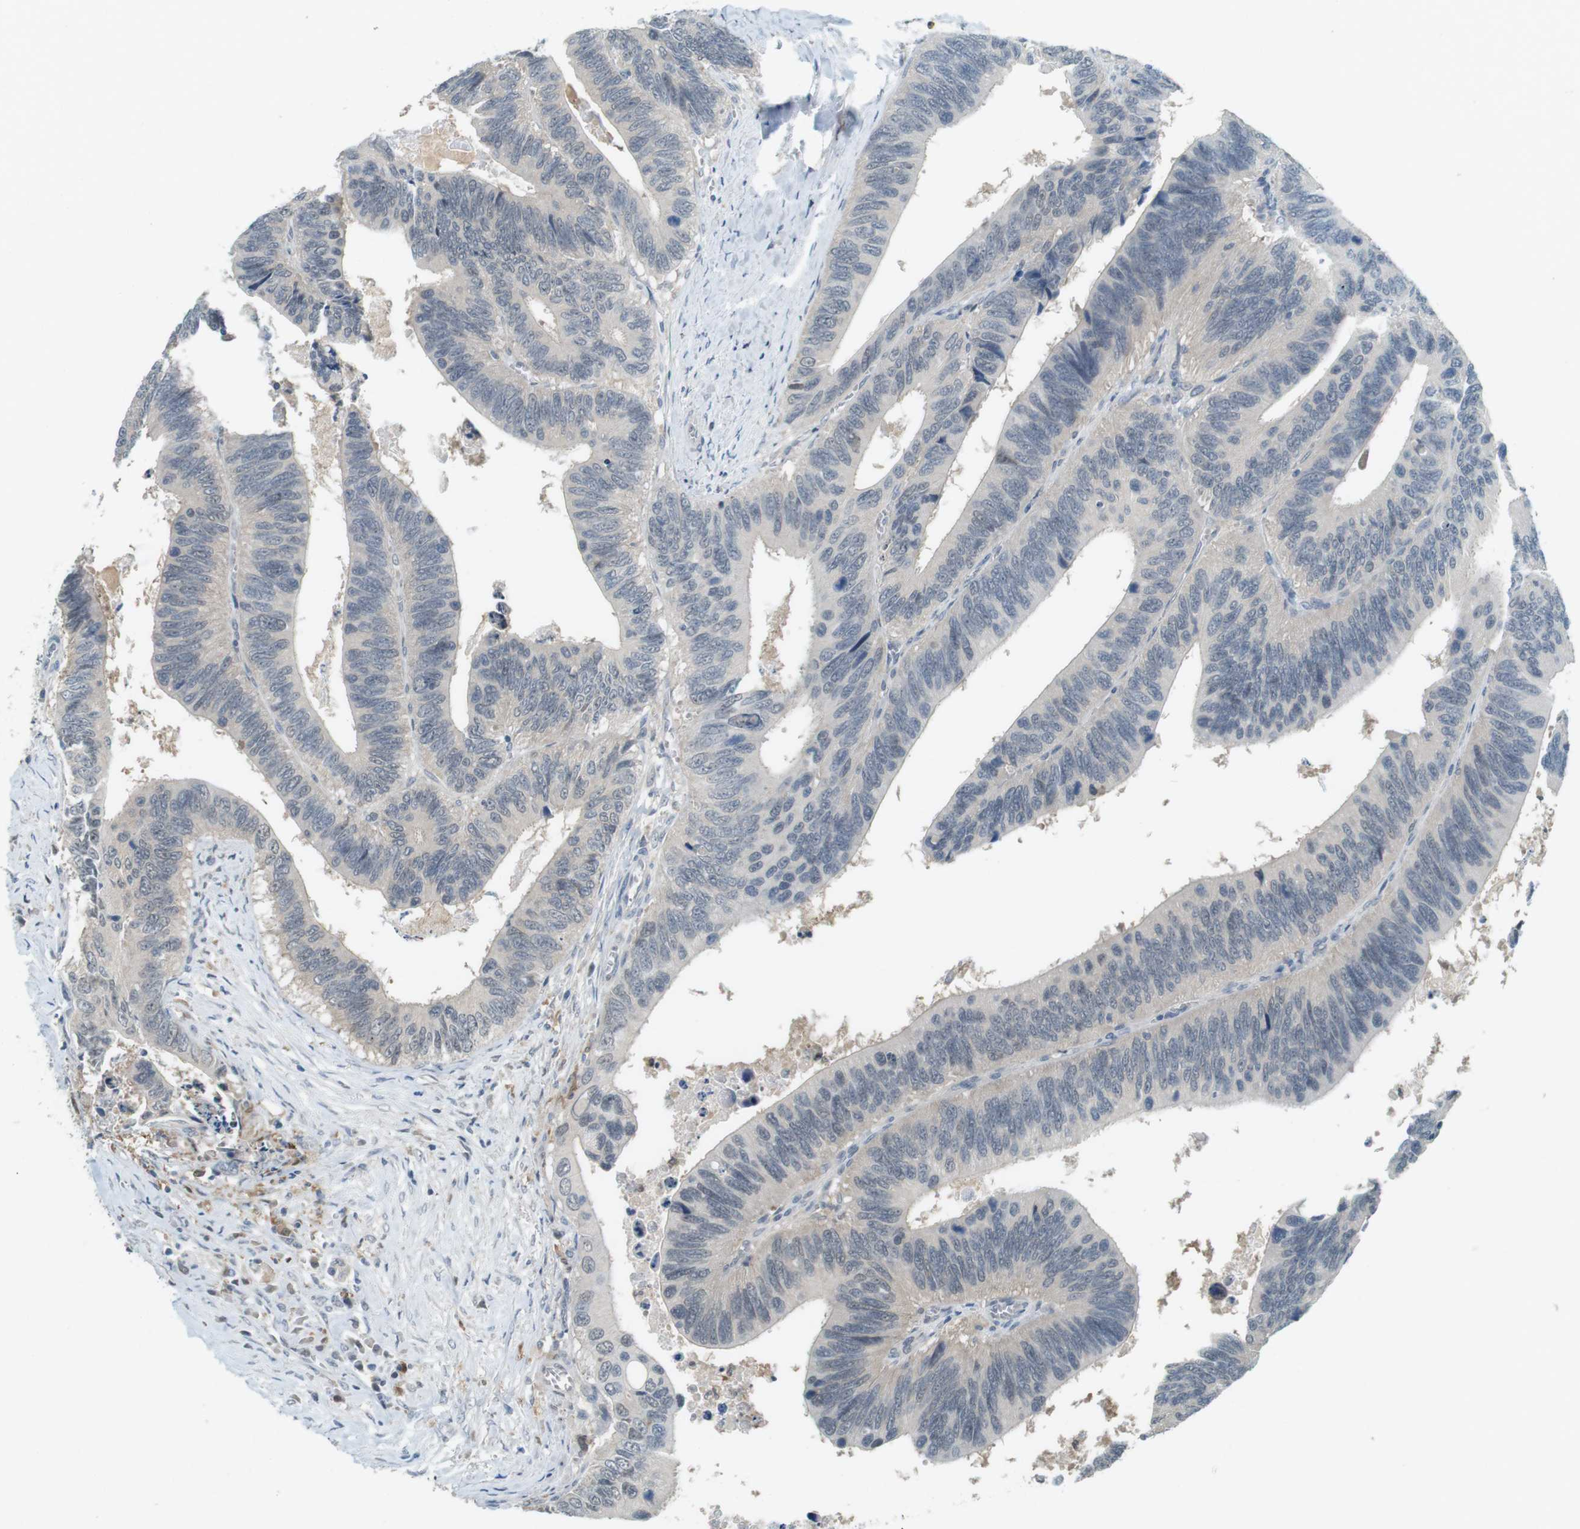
{"staining": {"intensity": "negative", "quantity": "none", "location": "none"}, "tissue": "colorectal cancer", "cell_type": "Tumor cells", "image_type": "cancer", "snomed": [{"axis": "morphology", "description": "Adenocarcinoma, NOS"}, {"axis": "topography", "description": "Colon"}], "caption": "High magnification brightfield microscopy of colorectal cancer stained with DAB (3,3'-diaminobenzidine) (brown) and counterstained with hematoxylin (blue): tumor cells show no significant staining. (Immunohistochemistry, brightfield microscopy, high magnification).", "gene": "CDK14", "patient": {"sex": "male", "age": 72}}